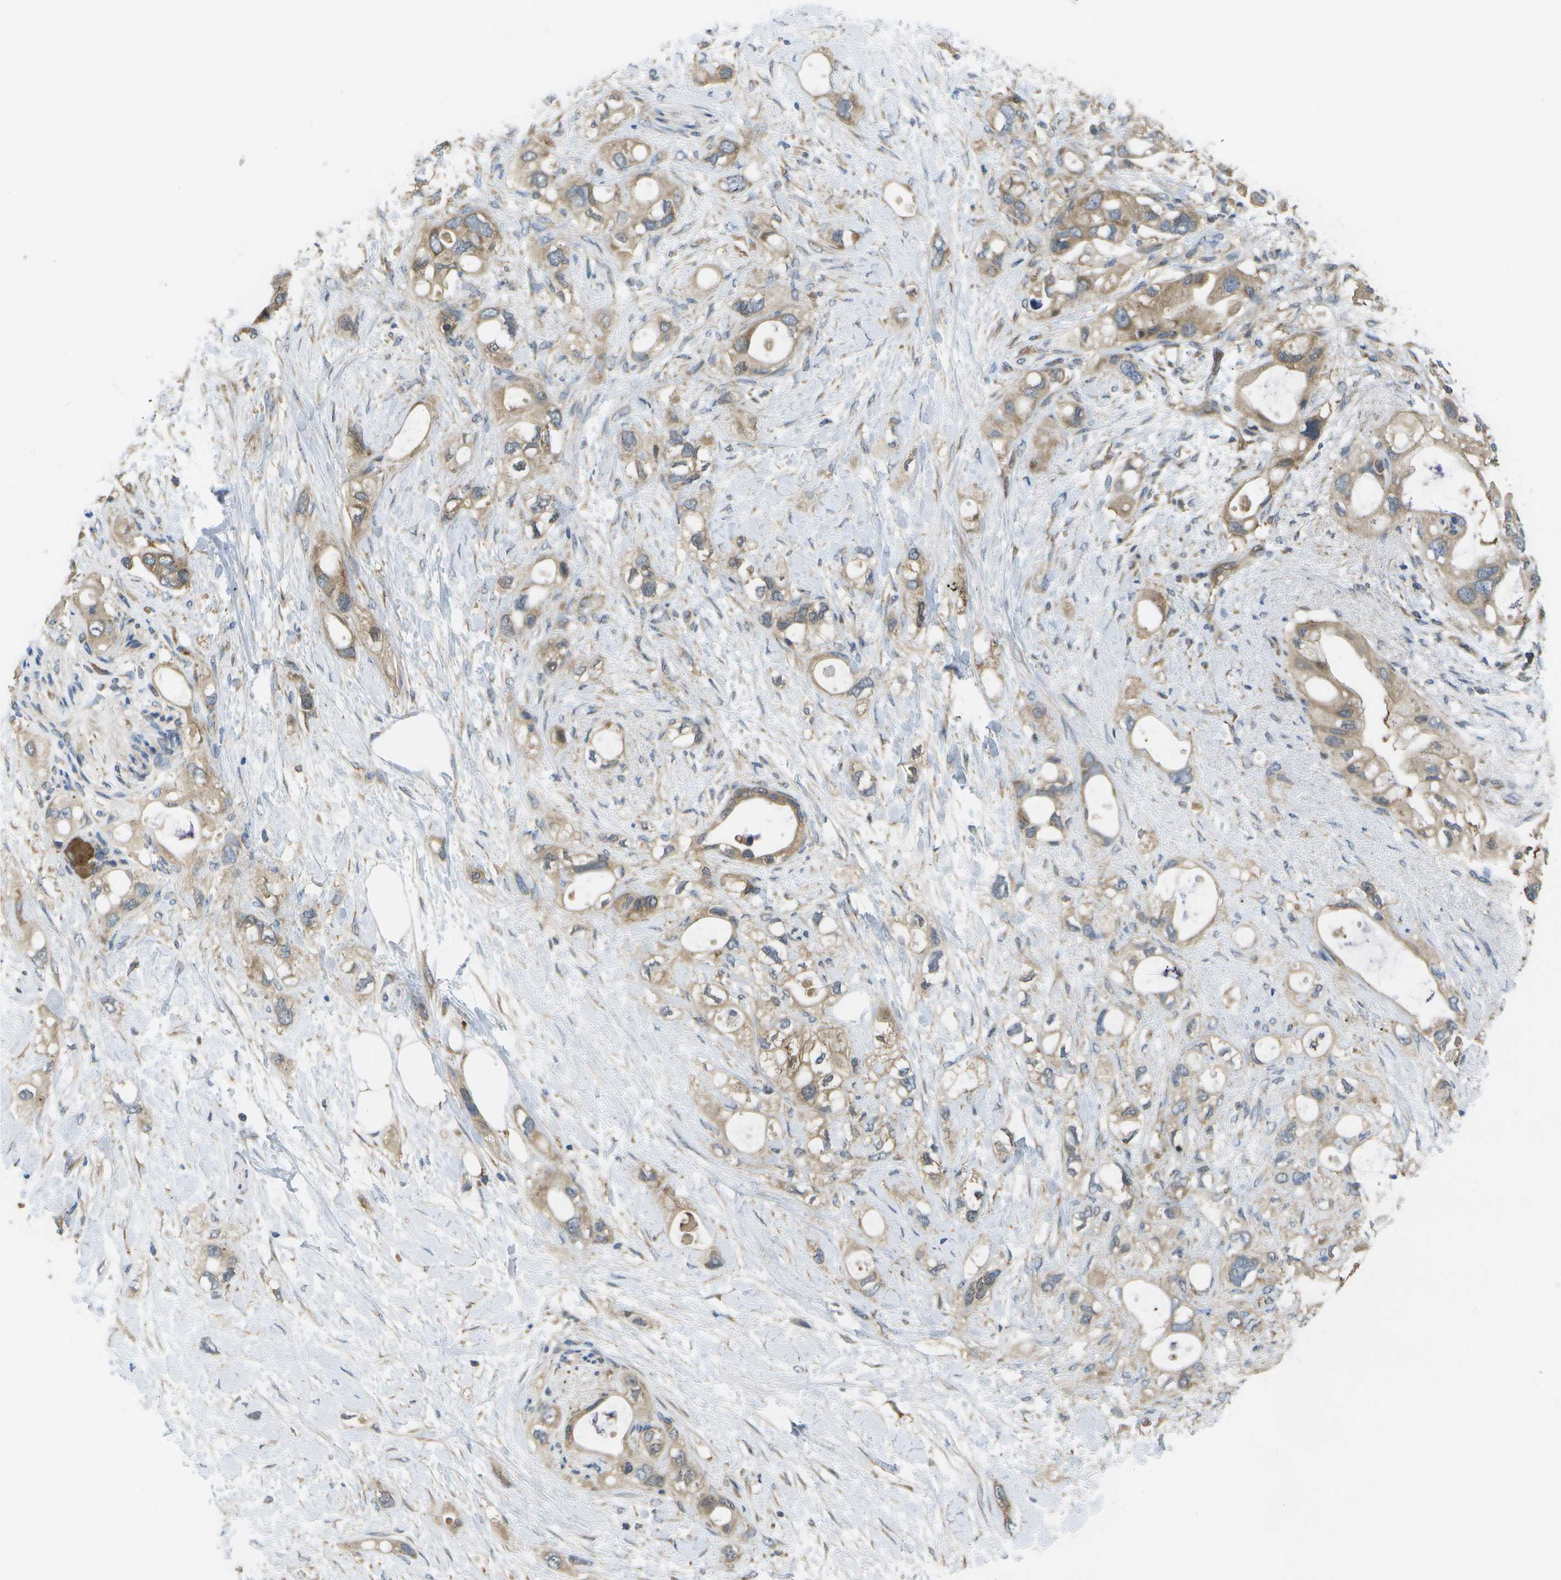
{"staining": {"intensity": "moderate", "quantity": ">75%", "location": "cytoplasmic/membranous"}, "tissue": "pancreatic cancer", "cell_type": "Tumor cells", "image_type": "cancer", "snomed": [{"axis": "morphology", "description": "Adenocarcinoma, NOS"}, {"axis": "topography", "description": "Pancreas"}], "caption": "Tumor cells demonstrate moderate cytoplasmic/membranous staining in approximately >75% of cells in pancreatic cancer (adenocarcinoma).", "gene": "DPM3", "patient": {"sex": "female", "age": 56}}